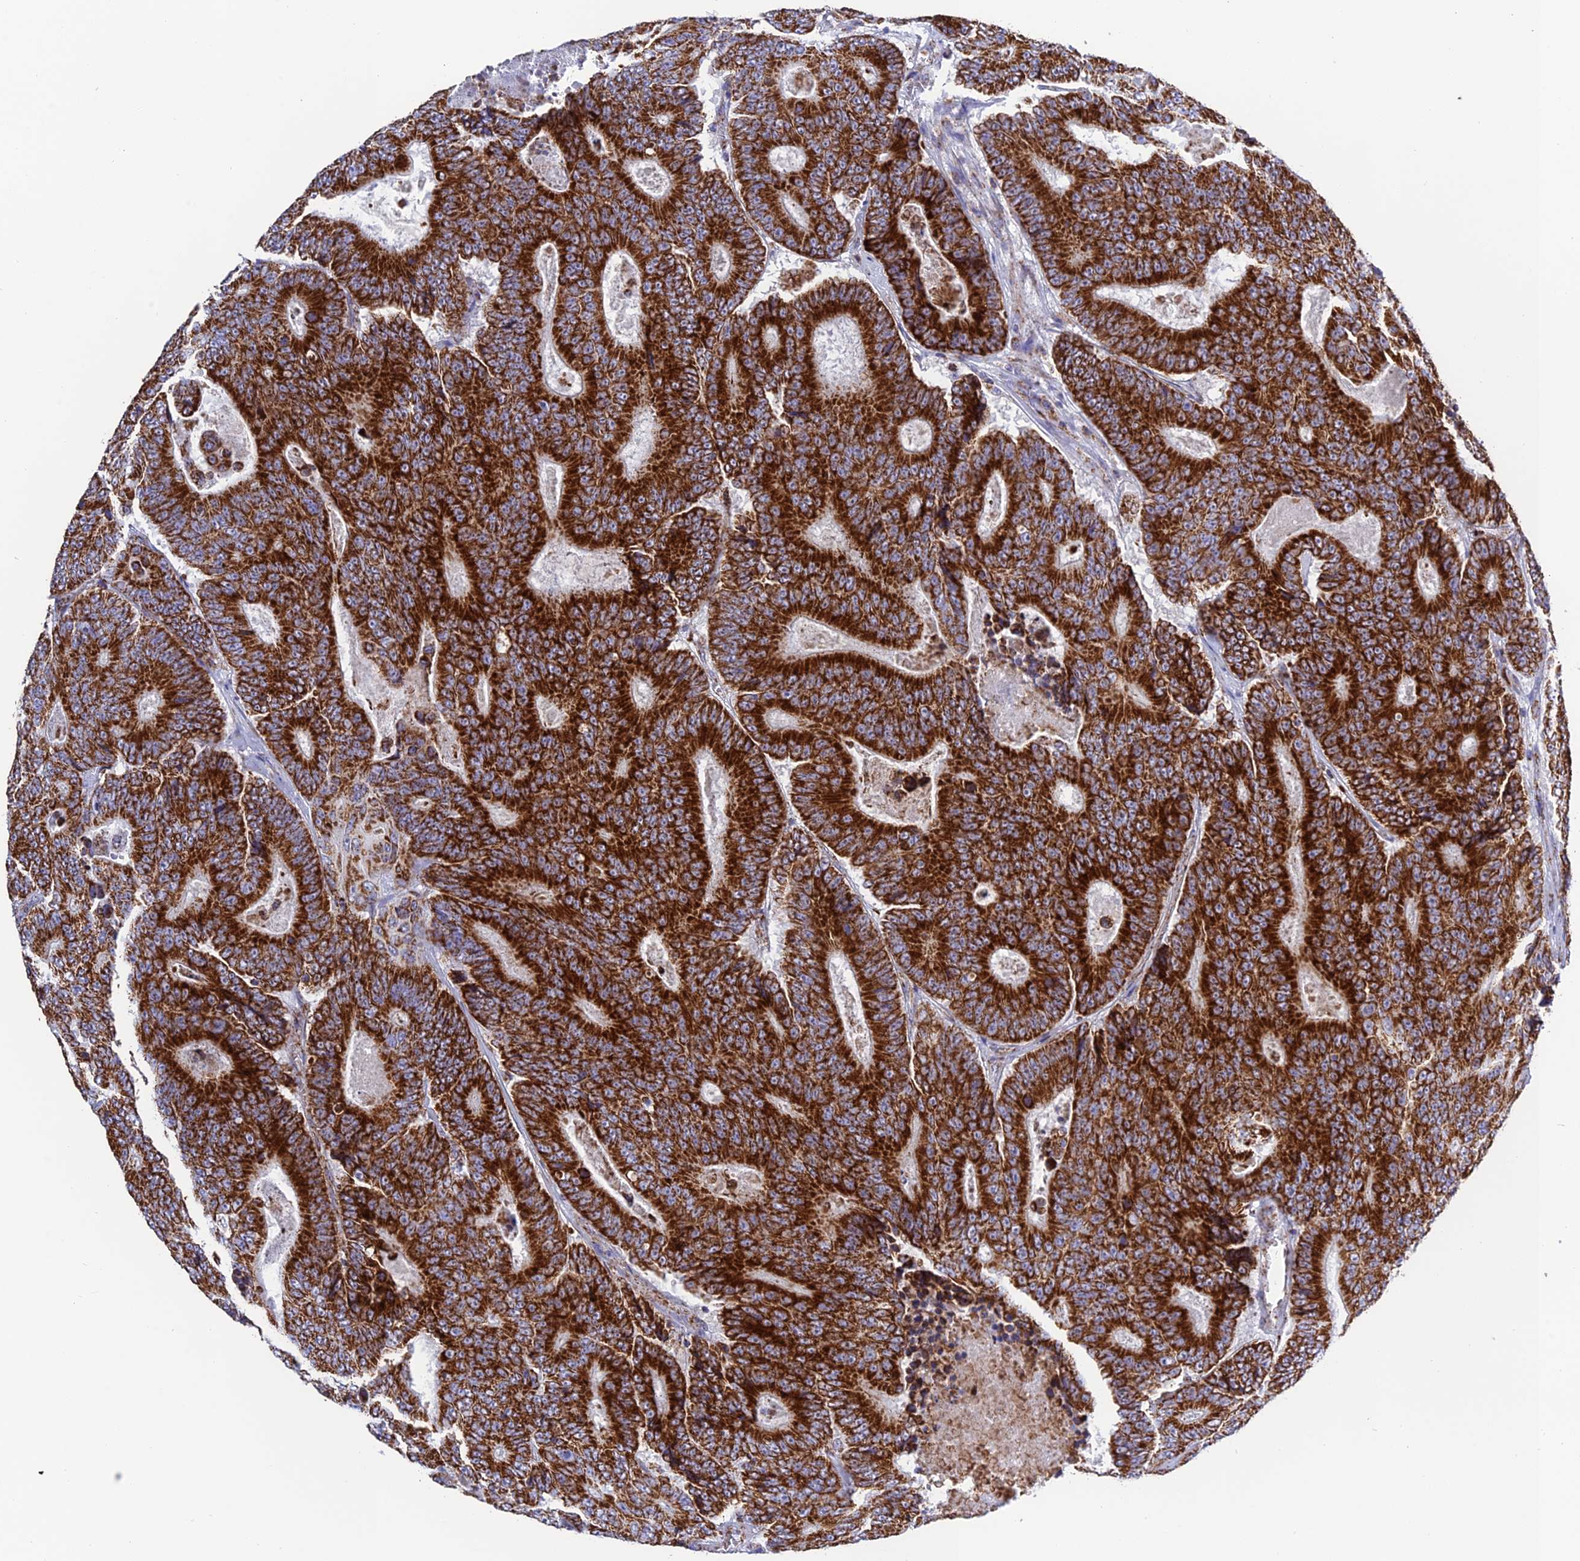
{"staining": {"intensity": "strong", "quantity": ">75%", "location": "cytoplasmic/membranous"}, "tissue": "colorectal cancer", "cell_type": "Tumor cells", "image_type": "cancer", "snomed": [{"axis": "morphology", "description": "Adenocarcinoma, NOS"}, {"axis": "topography", "description": "Colon"}], "caption": "Immunohistochemical staining of human colorectal cancer shows high levels of strong cytoplasmic/membranous protein positivity in approximately >75% of tumor cells. (DAB IHC with brightfield microscopy, high magnification).", "gene": "CHCHD3", "patient": {"sex": "male", "age": 83}}